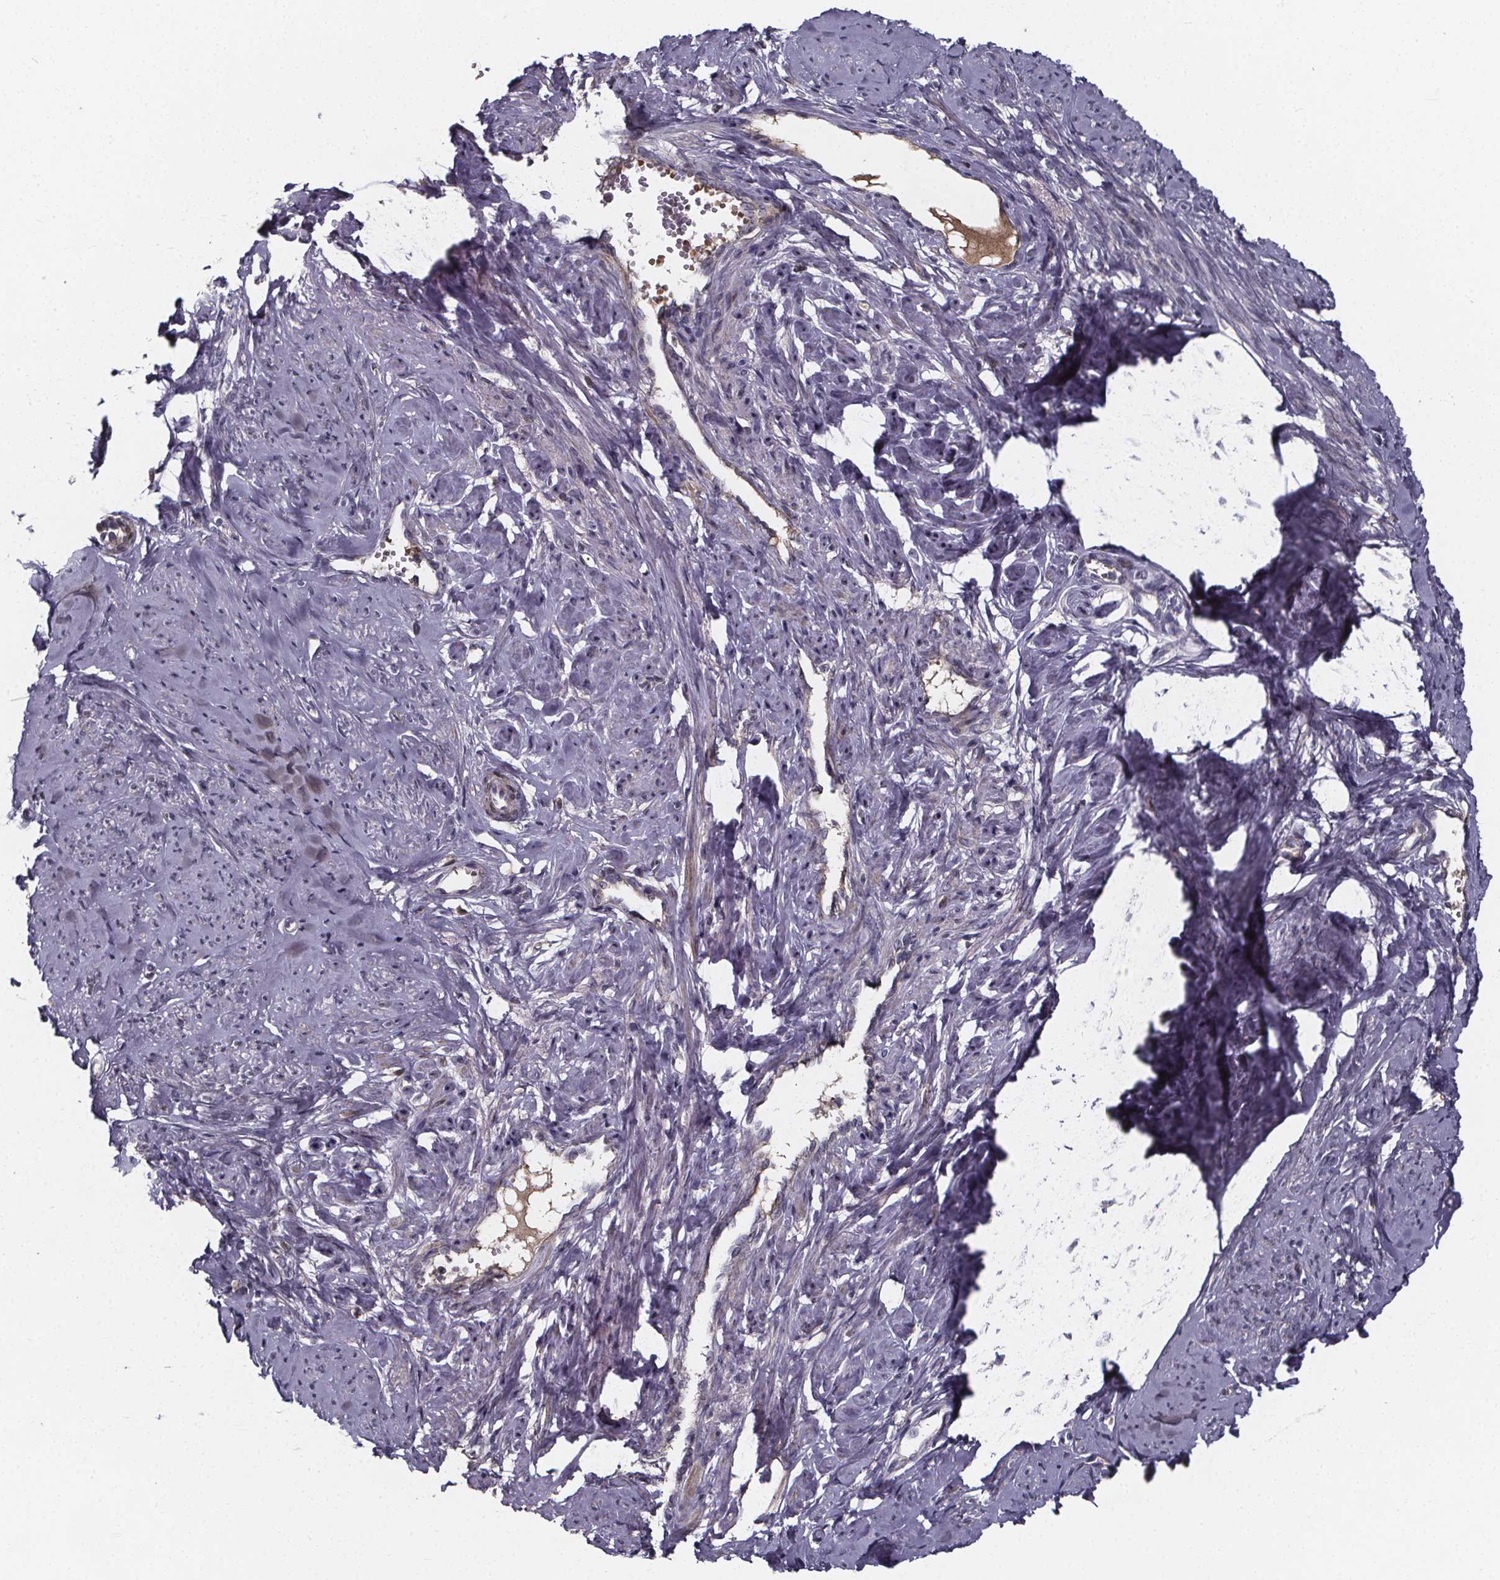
{"staining": {"intensity": "negative", "quantity": "none", "location": "none"}, "tissue": "smooth muscle", "cell_type": "Smooth muscle cells", "image_type": "normal", "snomed": [{"axis": "morphology", "description": "Normal tissue, NOS"}, {"axis": "topography", "description": "Smooth muscle"}], "caption": "This is an IHC micrograph of unremarkable smooth muscle. There is no staining in smooth muscle cells.", "gene": "AGT", "patient": {"sex": "female", "age": 48}}